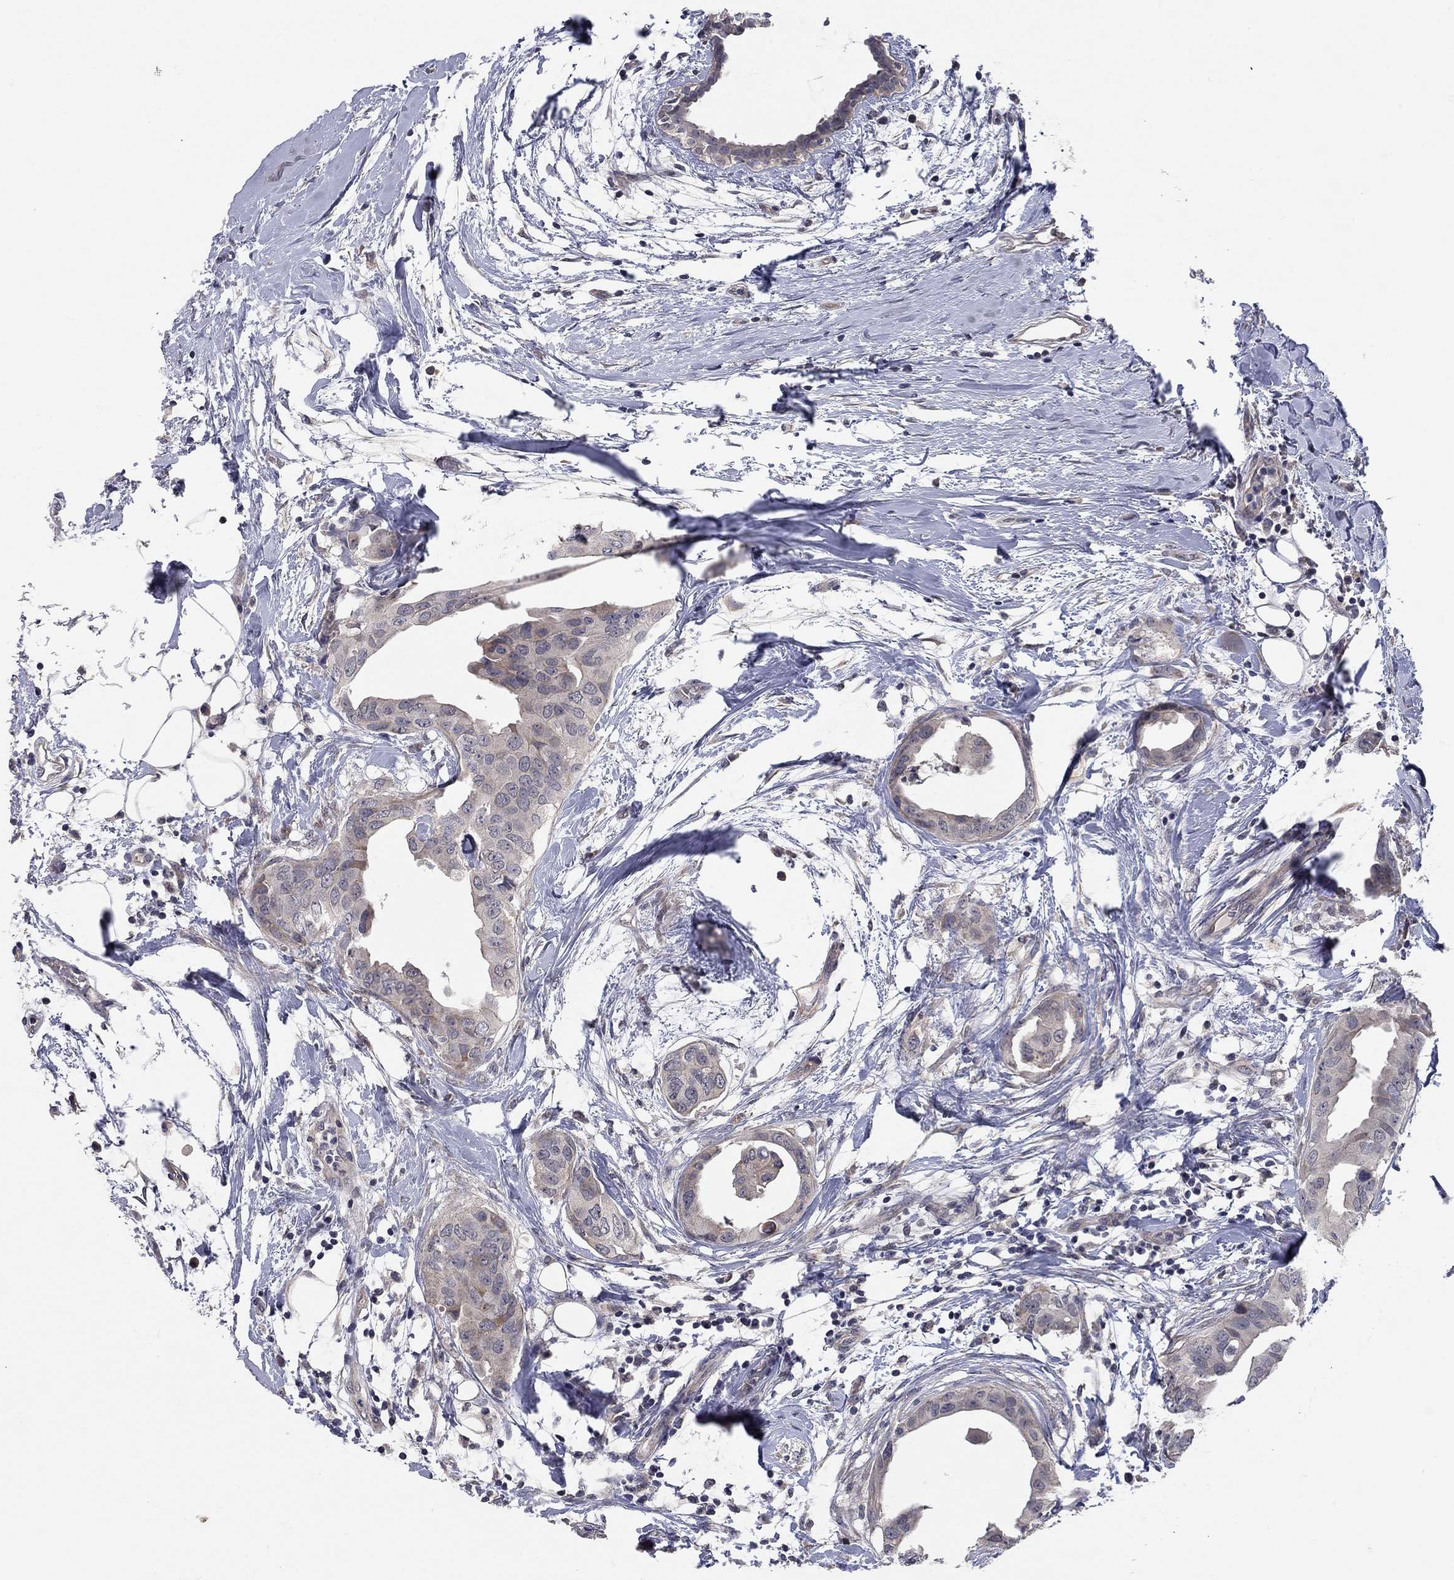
{"staining": {"intensity": "weak", "quantity": "25%-75%", "location": "cytoplasmic/membranous"}, "tissue": "breast cancer", "cell_type": "Tumor cells", "image_type": "cancer", "snomed": [{"axis": "morphology", "description": "Normal tissue, NOS"}, {"axis": "morphology", "description": "Duct carcinoma"}, {"axis": "topography", "description": "Breast"}], "caption": "A high-resolution histopathology image shows immunohistochemistry staining of intraductal carcinoma (breast), which displays weak cytoplasmic/membranous staining in about 25%-75% of tumor cells. (DAB (3,3'-diaminobenzidine) IHC with brightfield microscopy, high magnification).", "gene": "WASF3", "patient": {"sex": "female", "age": 40}}